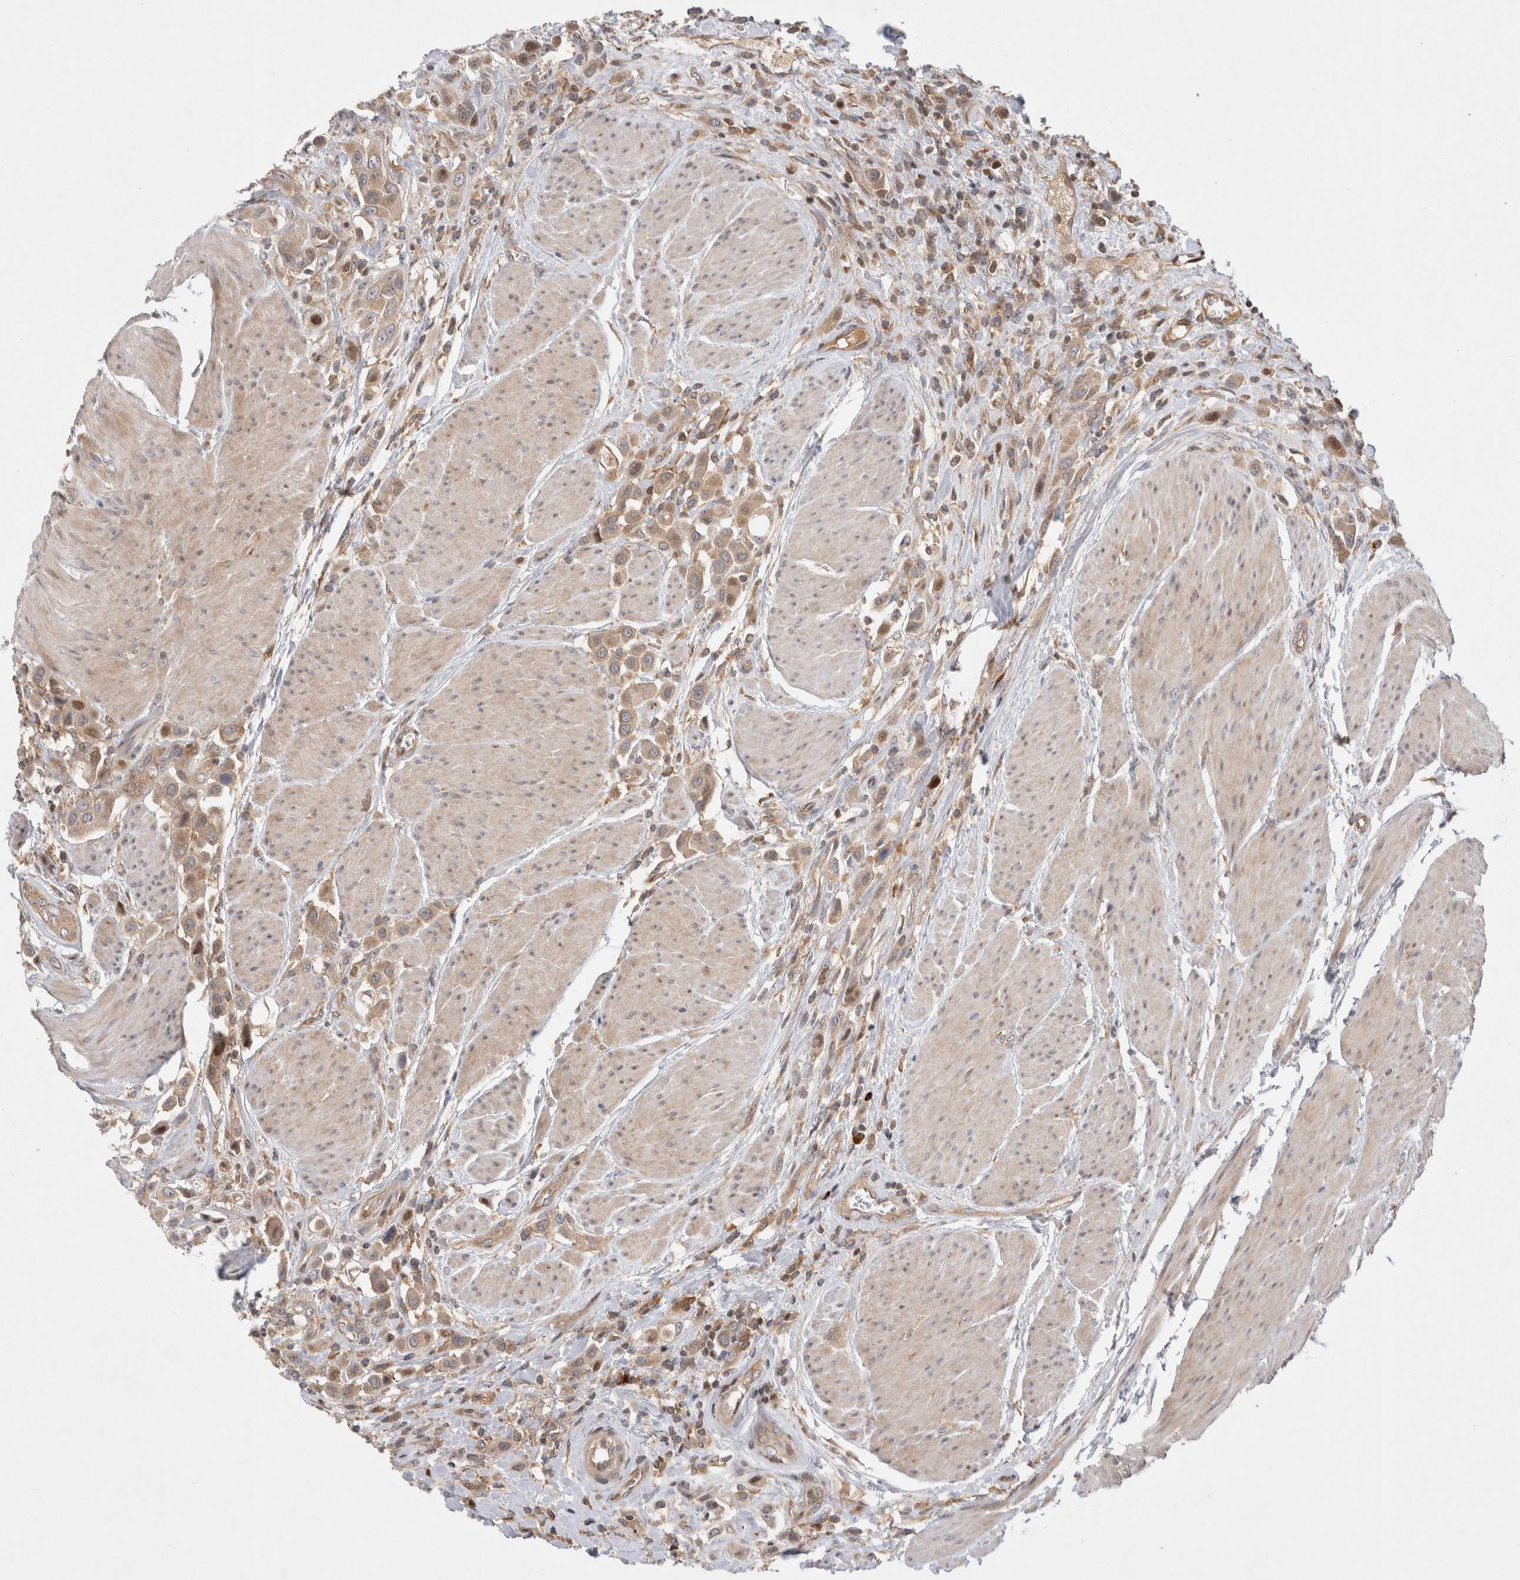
{"staining": {"intensity": "weak", "quantity": ">75%", "location": "cytoplasmic/membranous,nuclear"}, "tissue": "urothelial cancer", "cell_type": "Tumor cells", "image_type": "cancer", "snomed": [{"axis": "morphology", "description": "Urothelial carcinoma, High grade"}, {"axis": "topography", "description": "Urinary bladder"}], "caption": "Protein positivity by immunohistochemistry exhibits weak cytoplasmic/membranous and nuclear staining in approximately >75% of tumor cells in urothelial carcinoma (high-grade). (IHC, brightfield microscopy, high magnification).", "gene": "HTT", "patient": {"sex": "male", "age": 50}}